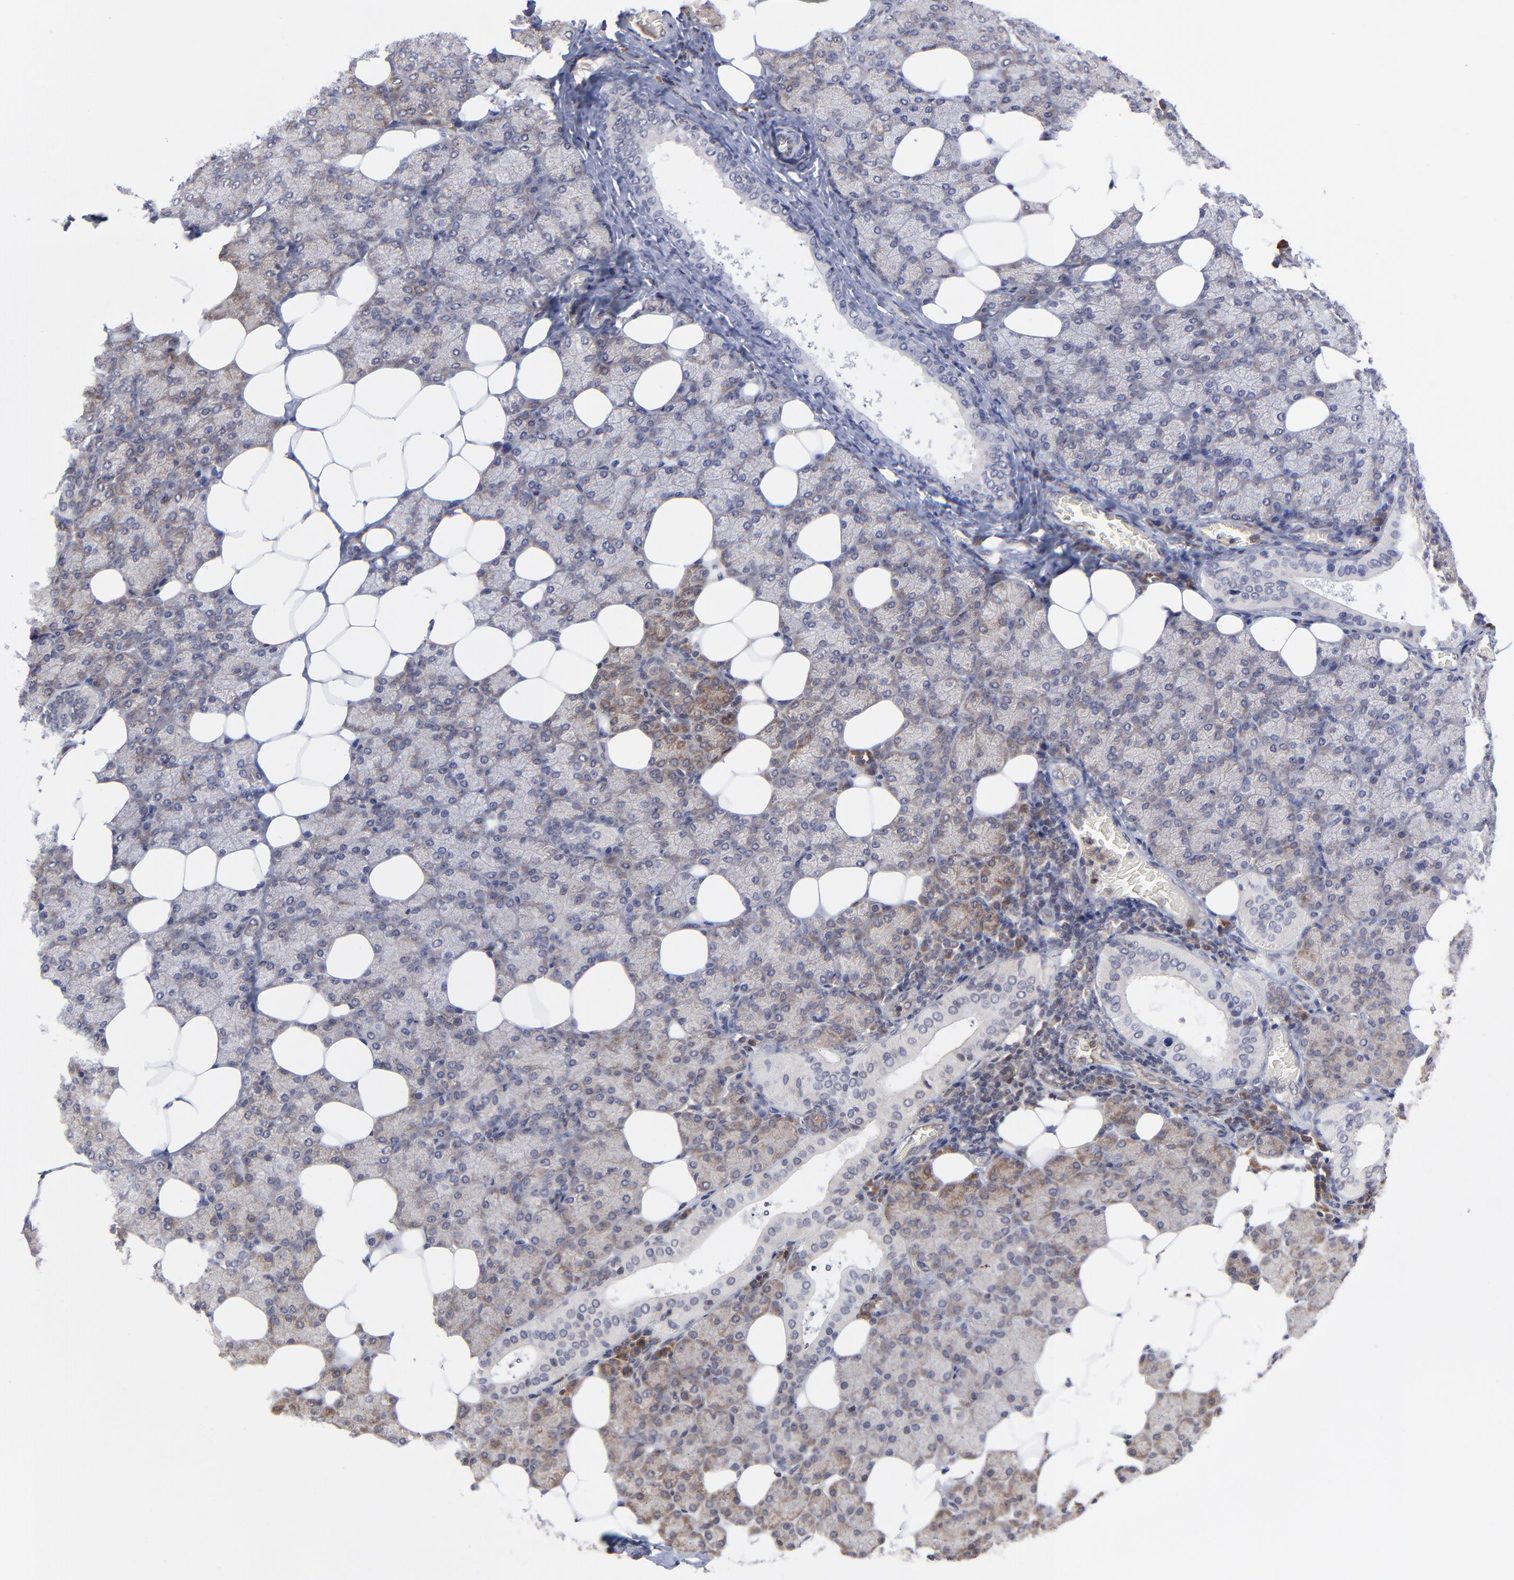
{"staining": {"intensity": "moderate", "quantity": "25%-75%", "location": "cytoplasmic/membranous"}, "tissue": "salivary gland", "cell_type": "Glandular cells", "image_type": "normal", "snomed": [{"axis": "morphology", "description": "Normal tissue, NOS"}, {"axis": "topography", "description": "Lymph node"}, {"axis": "topography", "description": "Salivary gland"}], "caption": "High-magnification brightfield microscopy of unremarkable salivary gland stained with DAB (brown) and counterstained with hematoxylin (blue). glandular cells exhibit moderate cytoplasmic/membranous staining is present in approximately25%-75% of cells.", "gene": "UBE2L6", "patient": {"sex": "male", "age": 8}}